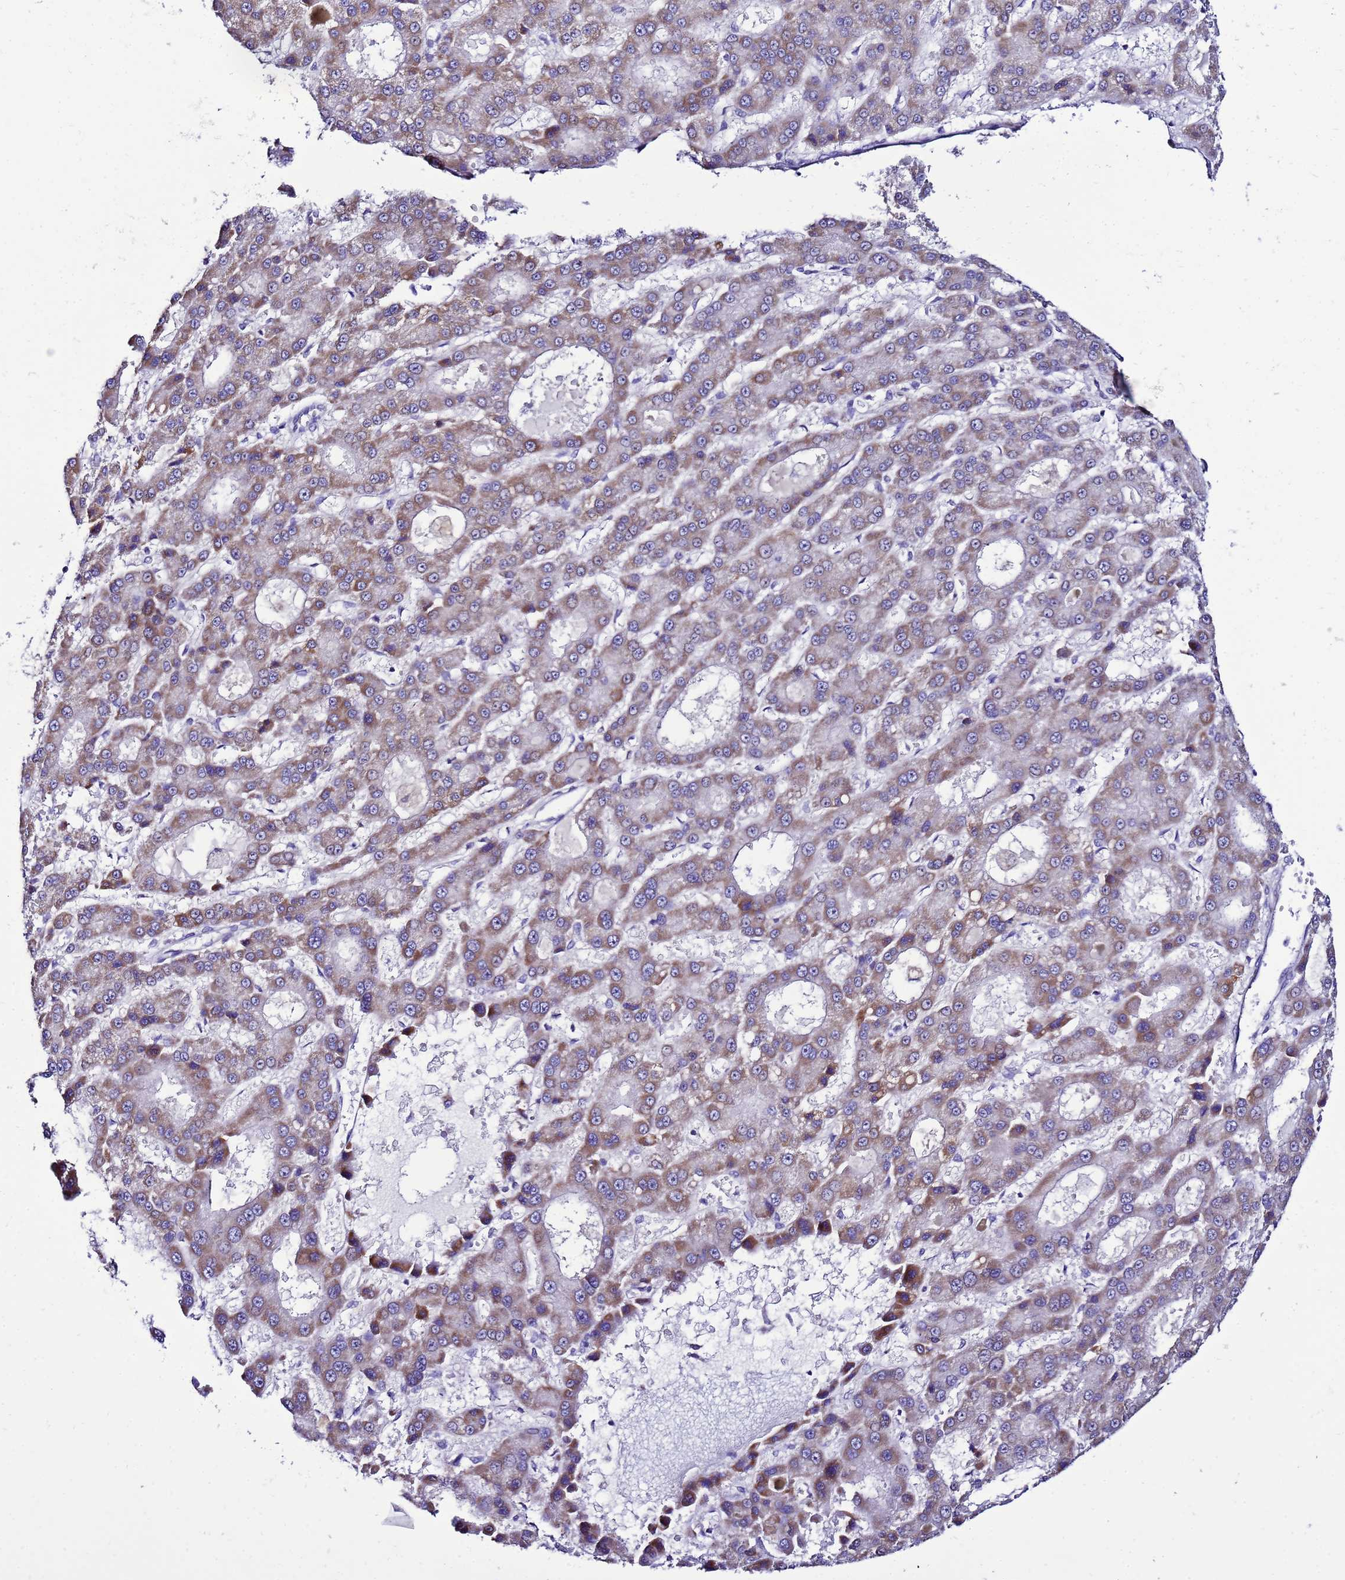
{"staining": {"intensity": "moderate", "quantity": ">75%", "location": "cytoplasmic/membranous"}, "tissue": "liver cancer", "cell_type": "Tumor cells", "image_type": "cancer", "snomed": [{"axis": "morphology", "description": "Carcinoma, Hepatocellular, NOS"}, {"axis": "topography", "description": "Liver"}], "caption": "Approximately >75% of tumor cells in human liver cancer reveal moderate cytoplasmic/membranous protein staining as visualized by brown immunohistochemical staining.", "gene": "DPH6", "patient": {"sex": "male", "age": 70}}